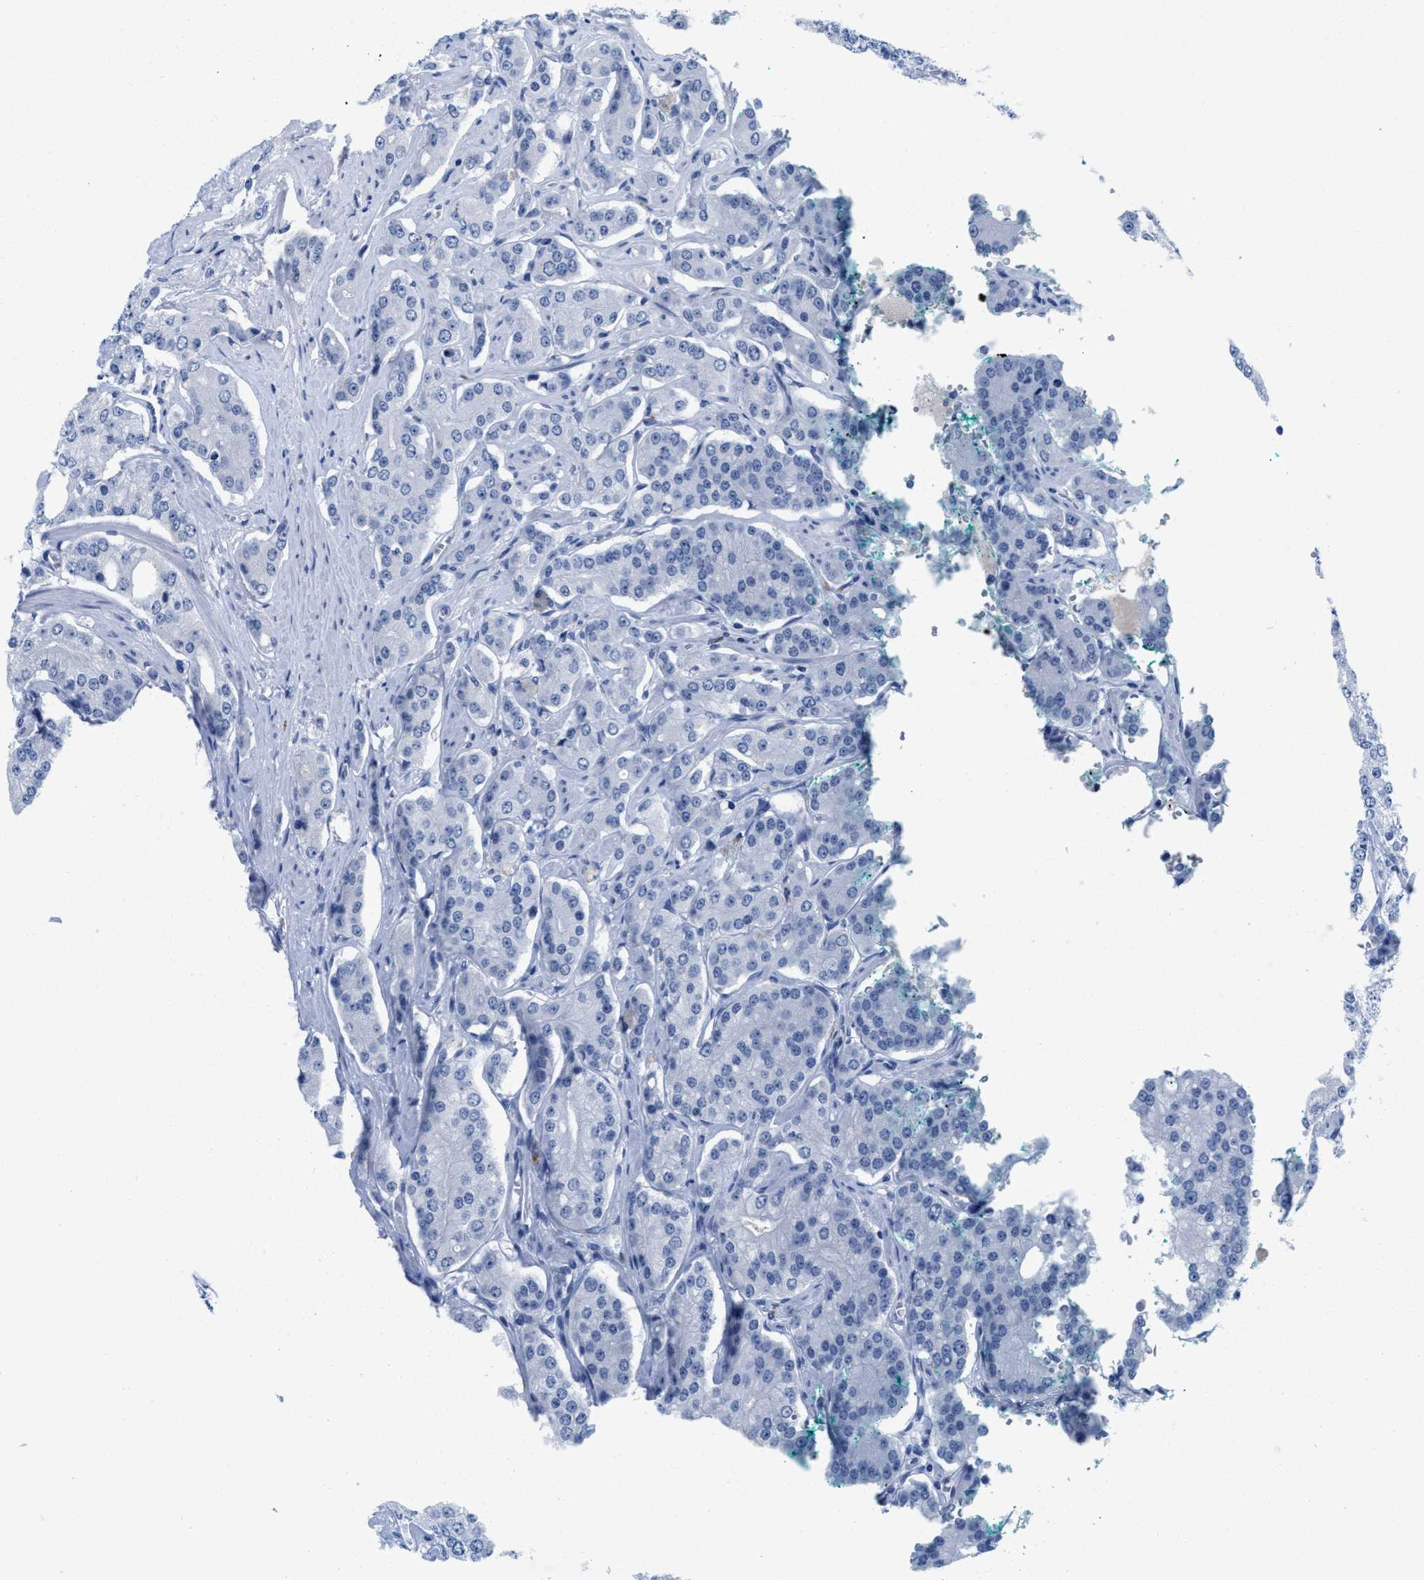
{"staining": {"intensity": "negative", "quantity": "none", "location": "none"}, "tissue": "prostate cancer", "cell_type": "Tumor cells", "image_type": "cancer", "snomed": [{"axis": "morphology", "description": "Adenocarcinoma, Low grade"}, {"axis": "topography", "description": "Prostate"}], "caption": "Histopathology image shows no protein staining in tumor cells of prostate adenocarcinoma (low-grade) tissue.", "gene": "TTC3", "patient": {"sex": "male", "age": 69}}